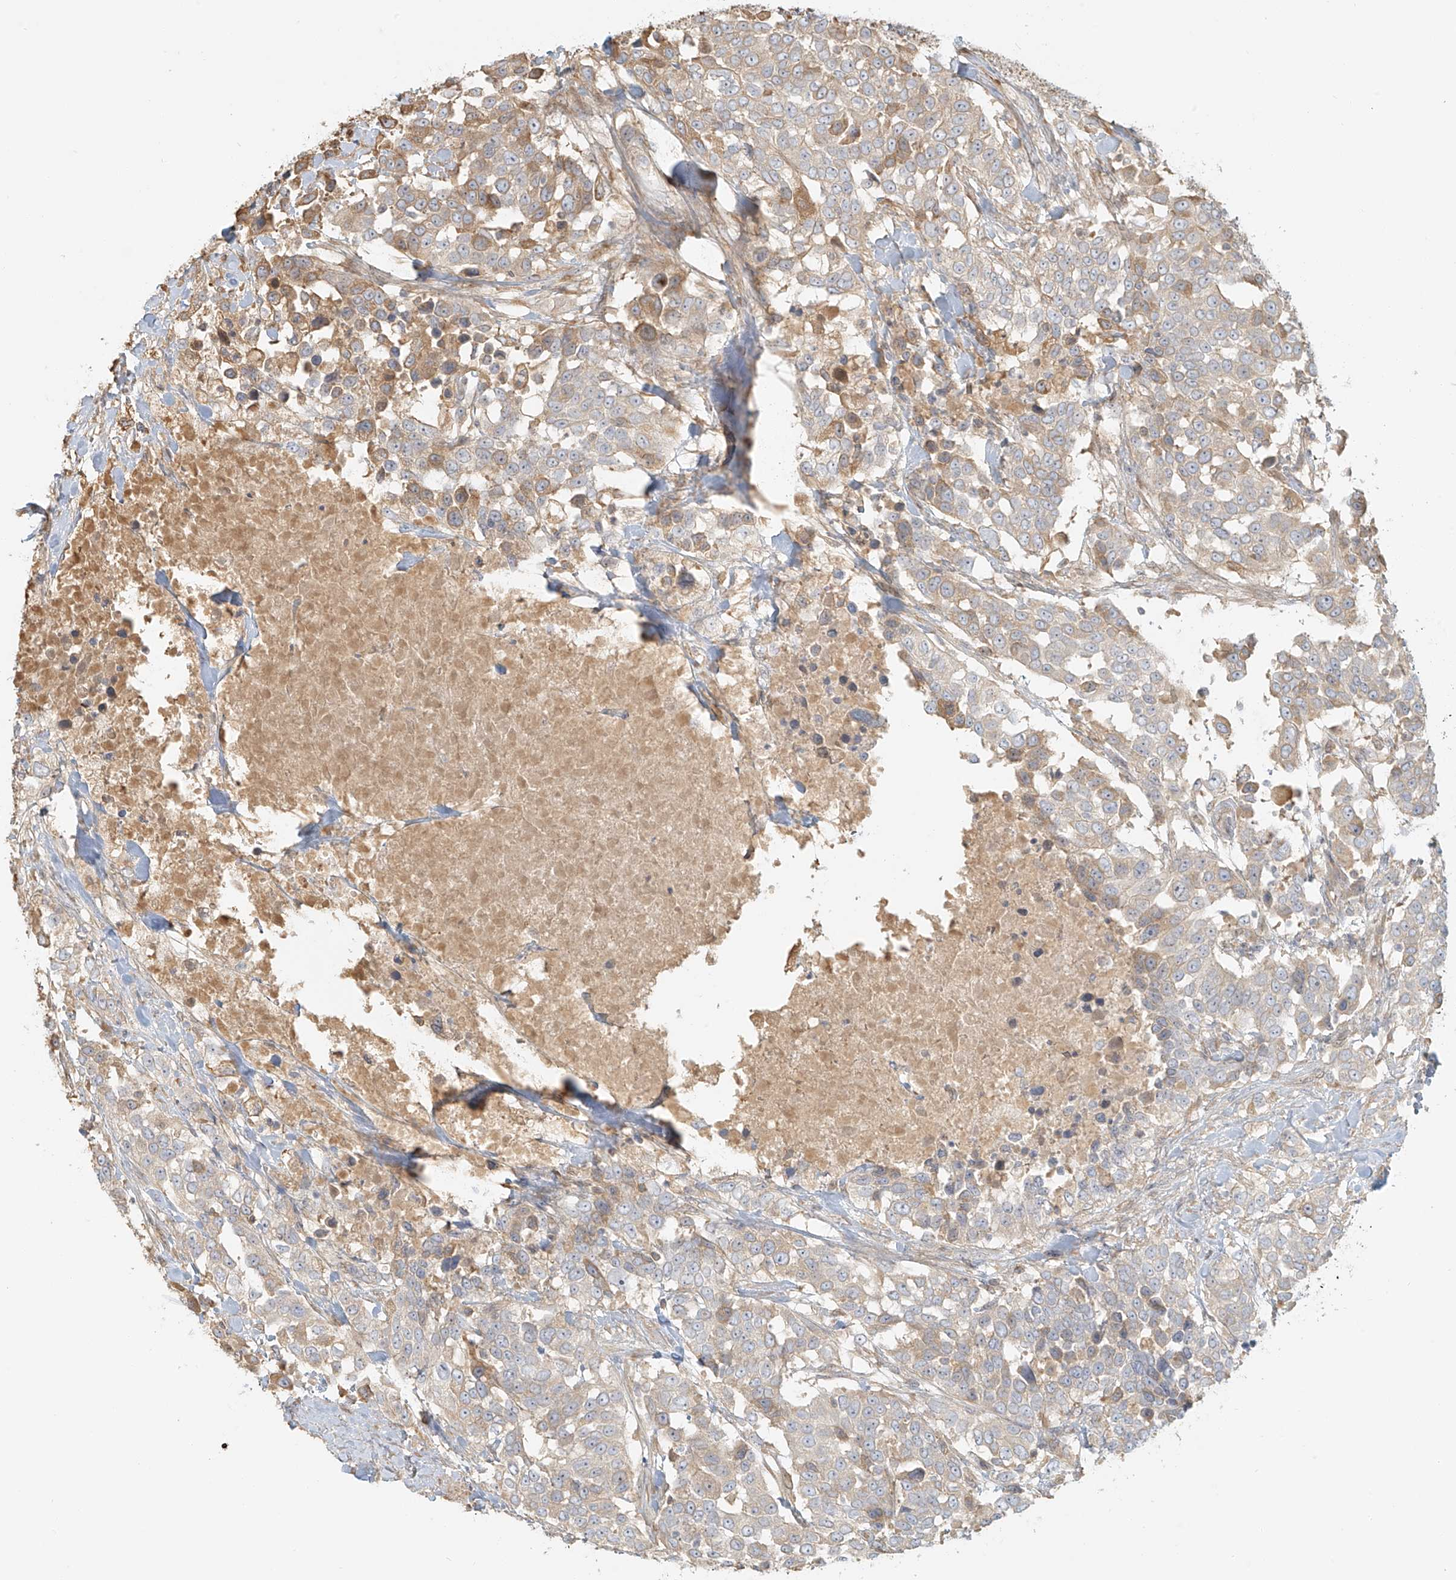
{"staining": {"intensity": "weak", "quantity": "<25%", "location": "cytoplasmic/membranous"}, "tissue": "urothelial cancer", "cell_type": "Tumor cells", "image_type": "cancer", "snomed": [{"axis": "morphology", "description": "Urothelial carcinoma, High grade"}, {"axis": "topography", "description": "Urinary bladder"}], "caption": "The histopathology image exhibits no significant staining in tumor cells of high-grade urothelial carcinoma.", "gene": "UPK1B", "patient": {"sex": "female", "age": 80}}